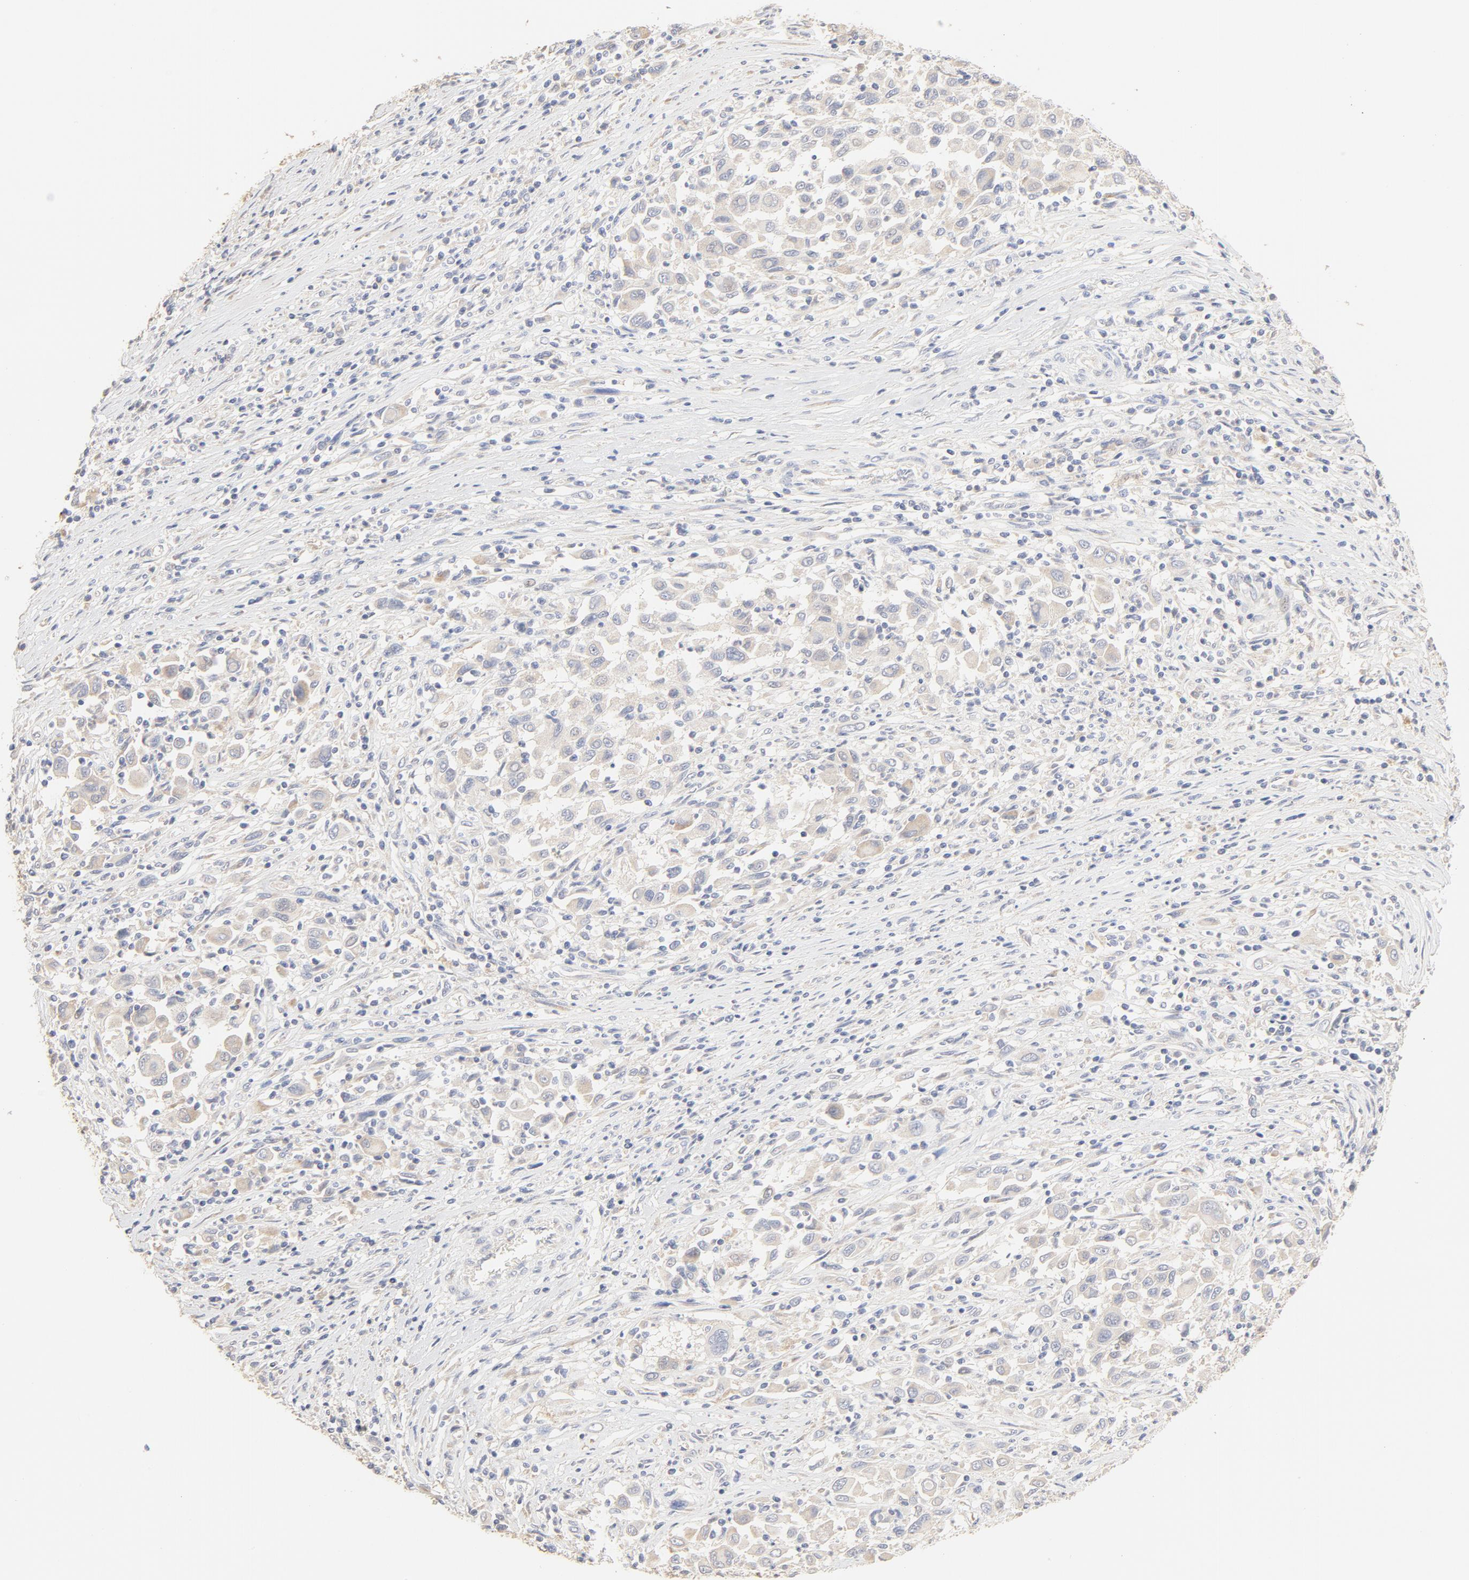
{"staining": {"intensity": "negative", "quantity": "none", "location": "none"}, "tissue": "melanoma", "cell_type": "Tumor cells", "image_type": "cancer", "snomed": [{"axis": "morphology", "description": "Malignant melanoma, Metastatic site"}, {"axis": "topography", "description": "Lymph node"}], "caption": "Protein analysis of malignant melanoma (metastatic site) demonstrates no significant positivity in tumor cells.", "gene": "FCGBP", "patient": {"sex": "male", "age": 61}}